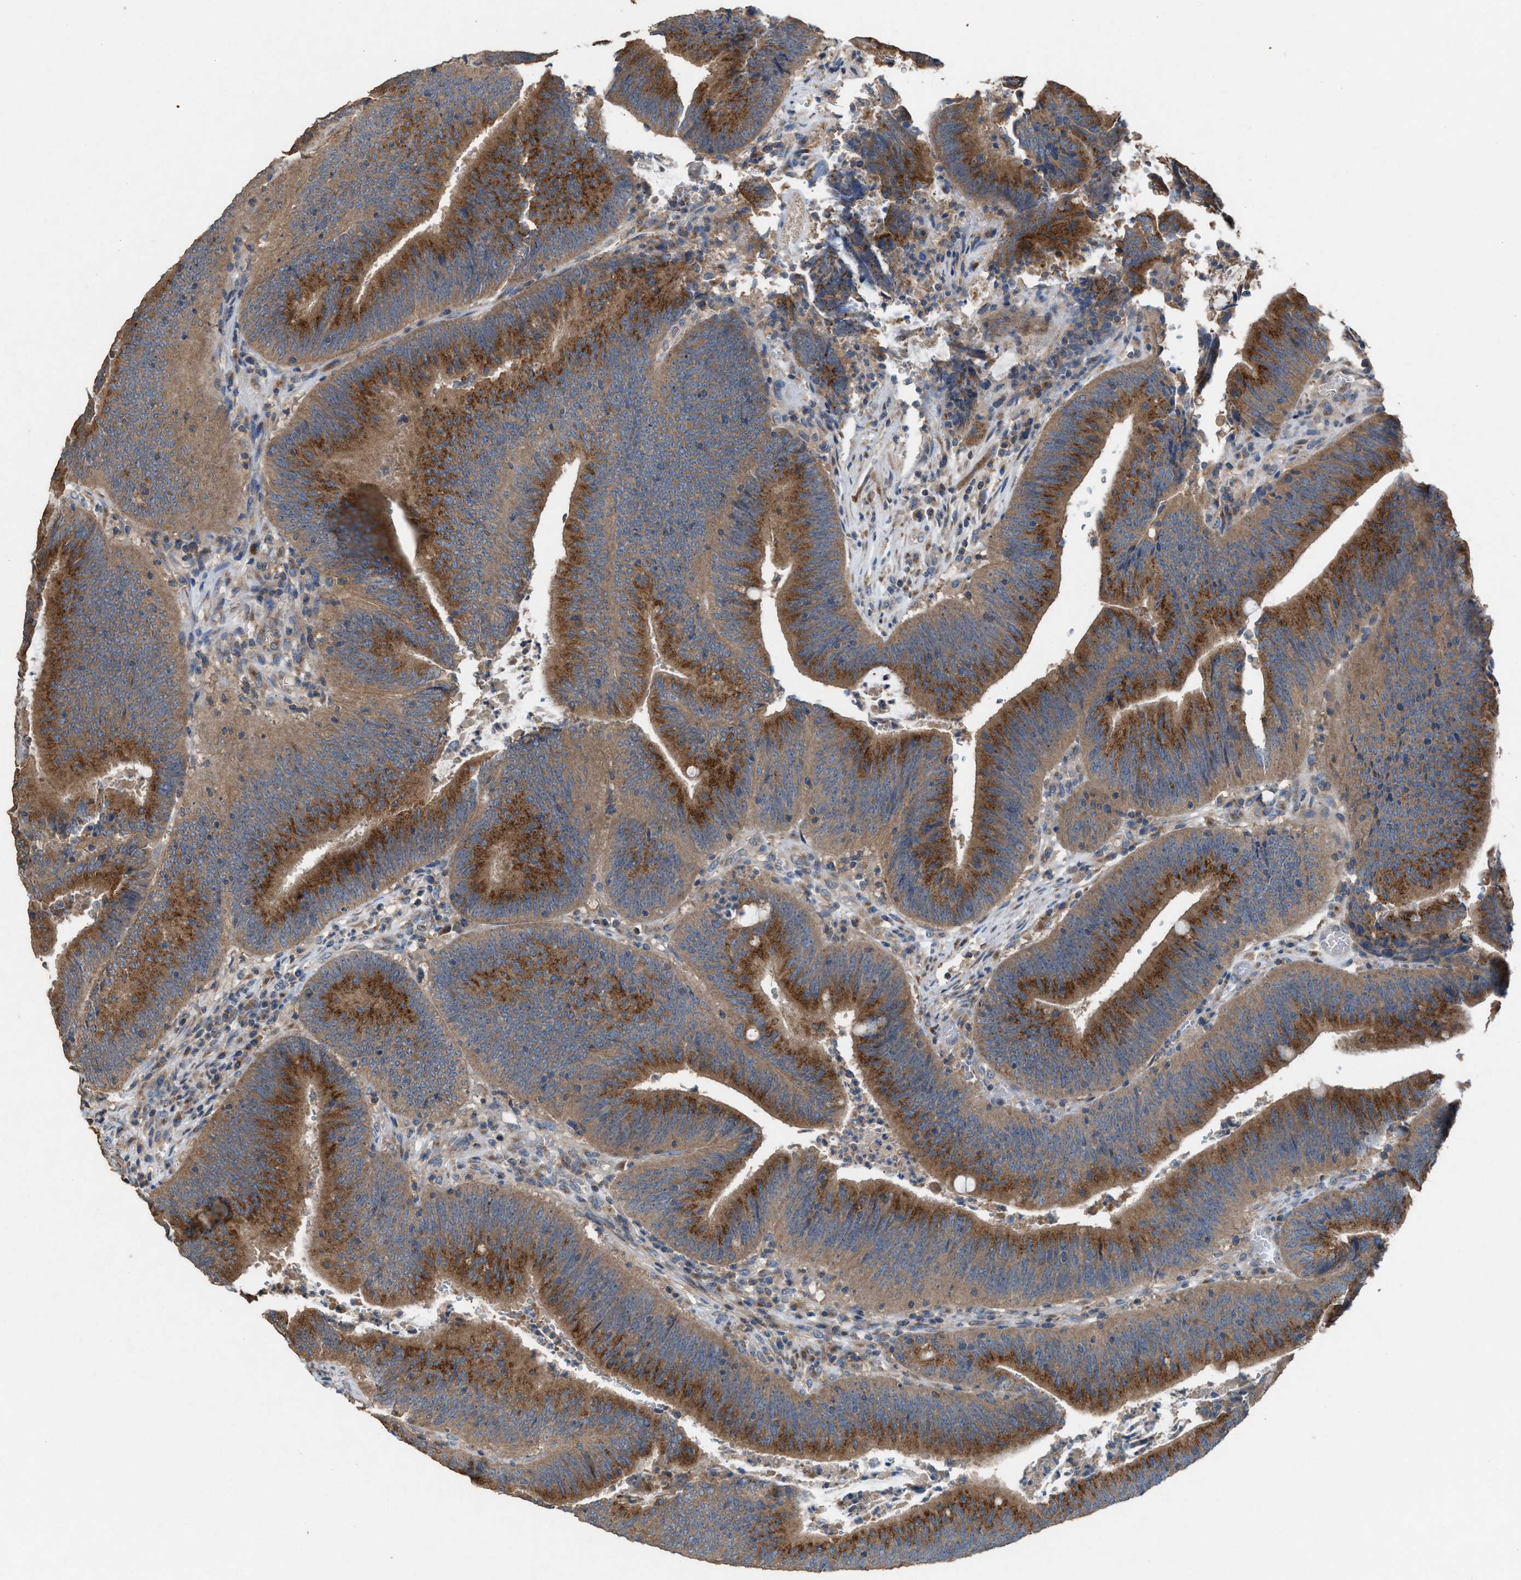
{"staining": {"intensity": "strong", "quantity": ">75%", "location": "cytoplasmic/membranous"}, "tissue": "colorectal cancer", "cell_type": "Tumor cells", "image_type": "cancer", "snomed": [{"axis": "morphology", "description": "Normal tissue, NOS"}, {"axis": "morphology", "description": "Adenocarcinoma, NOS"}, {"axis": "topography", "description": "Rectum"}], "caption": "Protein staining exhibits strong cytoplasmic/membranous positivity in approximately >75% of tumor cells in colorectal cancer.", "gene": "TPK1", "patient": {"sex": "female", "age": 66}}